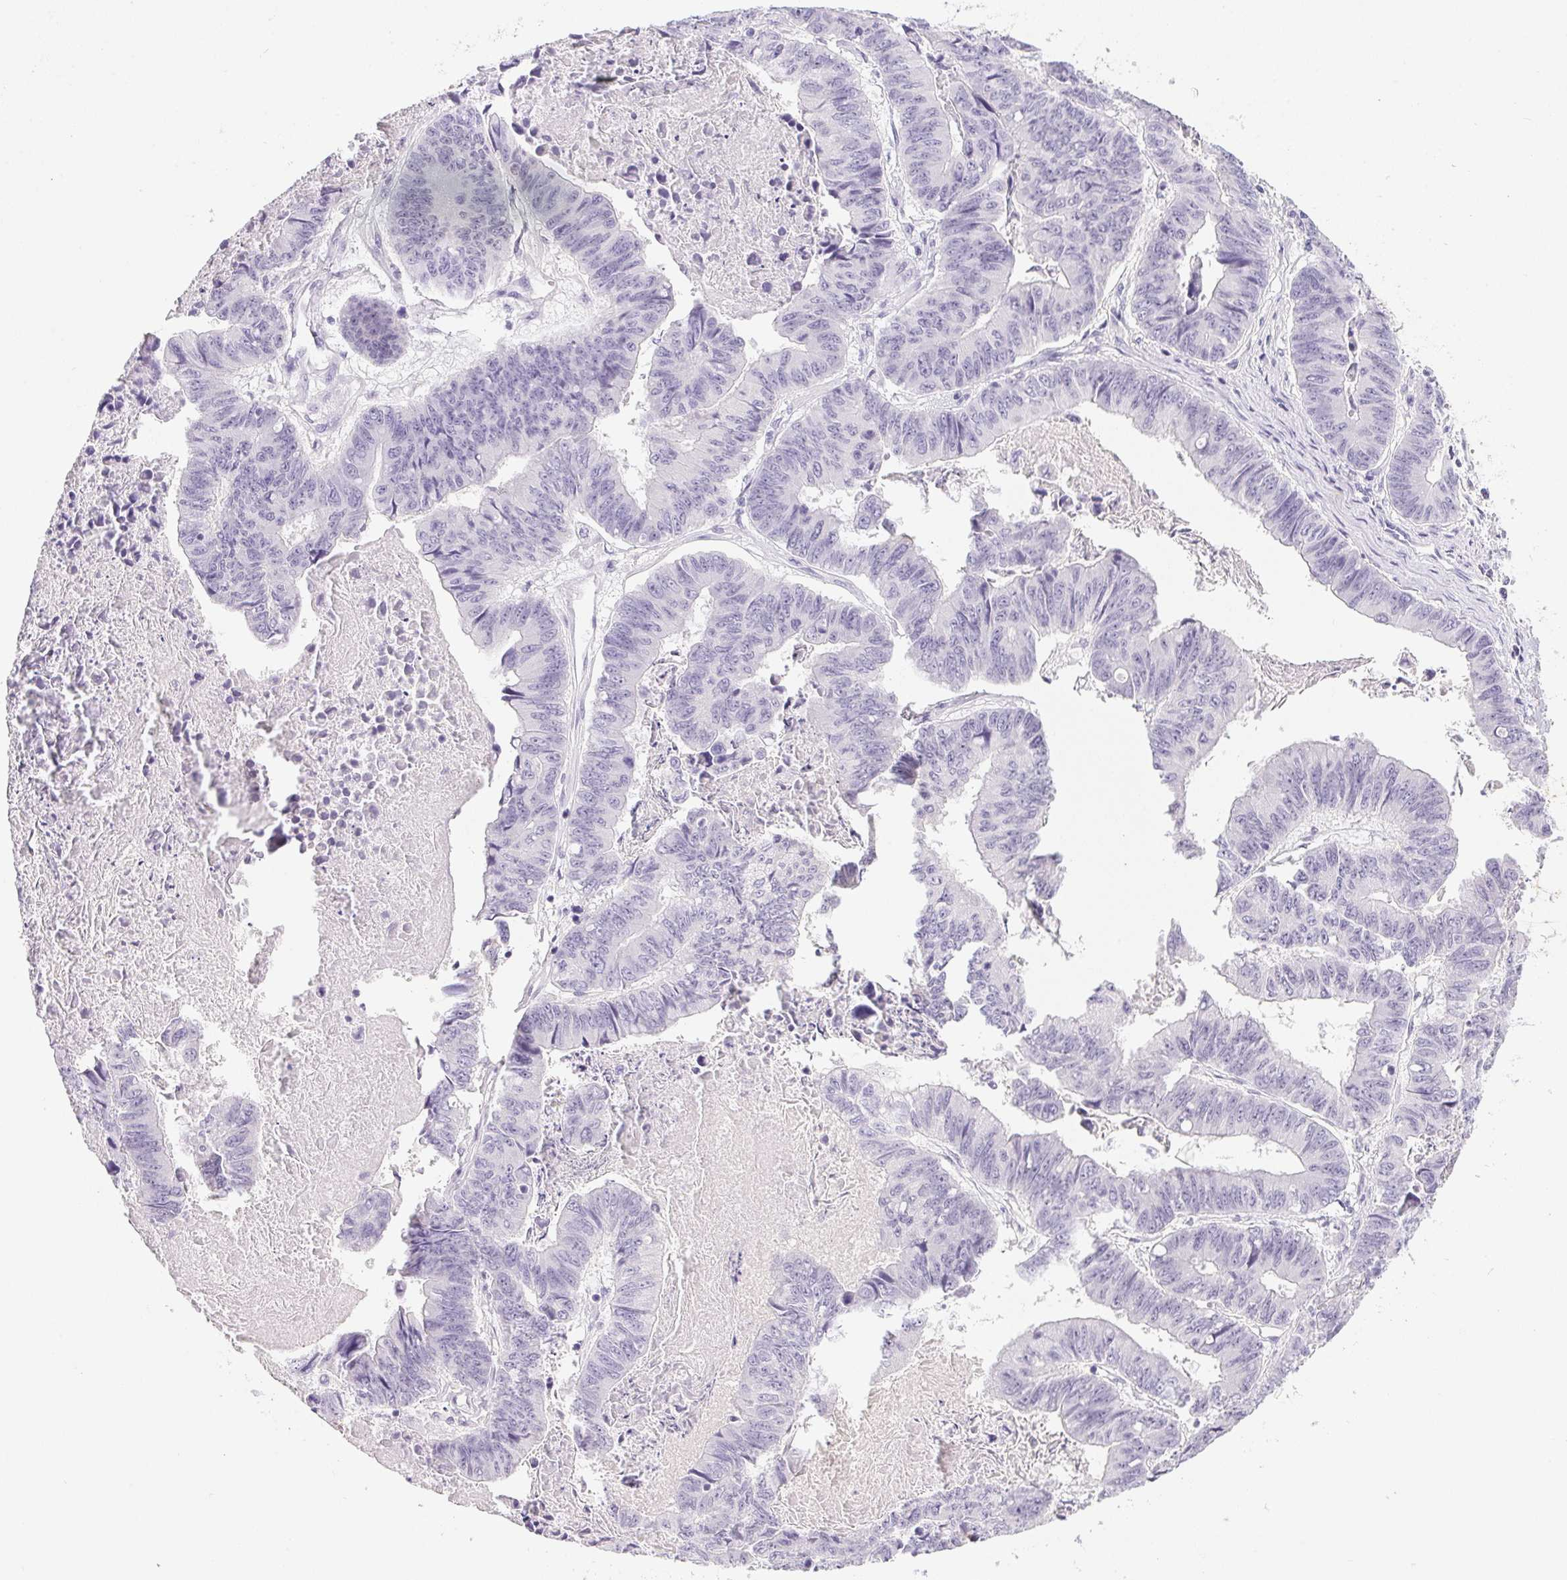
{"staining": {"intensity": "negative", "quantity": "none", "location": "none"}, "tissue": "stomach cancer", "cell_type": "Tumor cells", "image_type": "cancer", "snomed": [{"axis": "morphology", "description": "Adenocarcinoma, NOS"}, {"axis": "topography", "description": "Stomach, lower"}], "caption": "Image shows no protein expression in tumor cells of stomach adenocarcinoma tissue.", "gene": "PPY", "patient": {"sex": "male", "age": 77}}